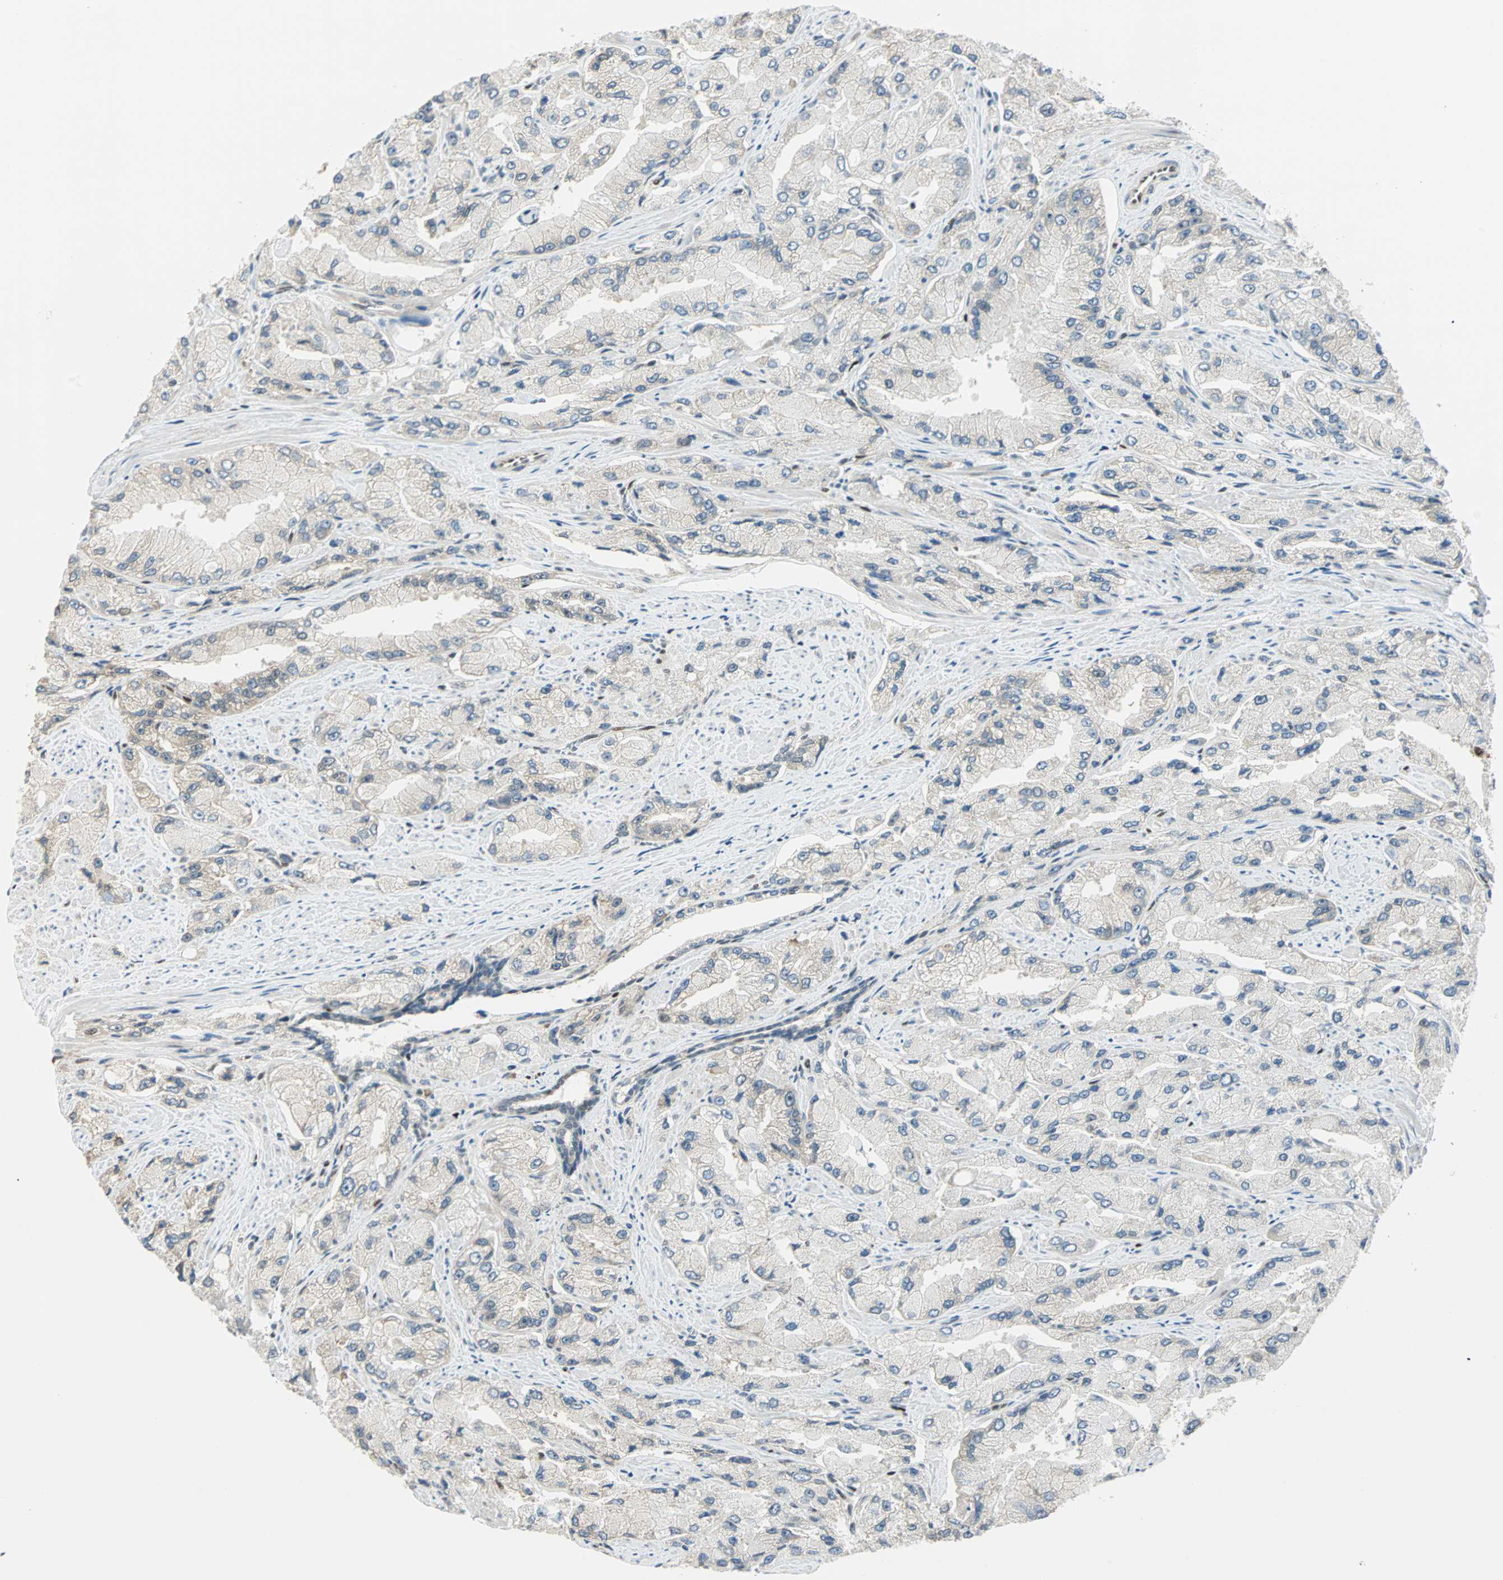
{"staining": {"intensity": "negative", "quantity": "none", "location": "none"}, "tissue": "prostate cancer", "cell_type": "Tumor cells", "image_type": "cancer", "snomed": [{"axis": "morphology", "description": "Adenocarcinoma, High grade"}, {"axis": "topography", "description": "Prostate"}], "caption": "Immunohistochemical staining of prostate high-grade adenocarcinoma displays no significant staining in tumor cells.", "gene": "MSX2", "patient": {"sex": "male", "age": 58}}